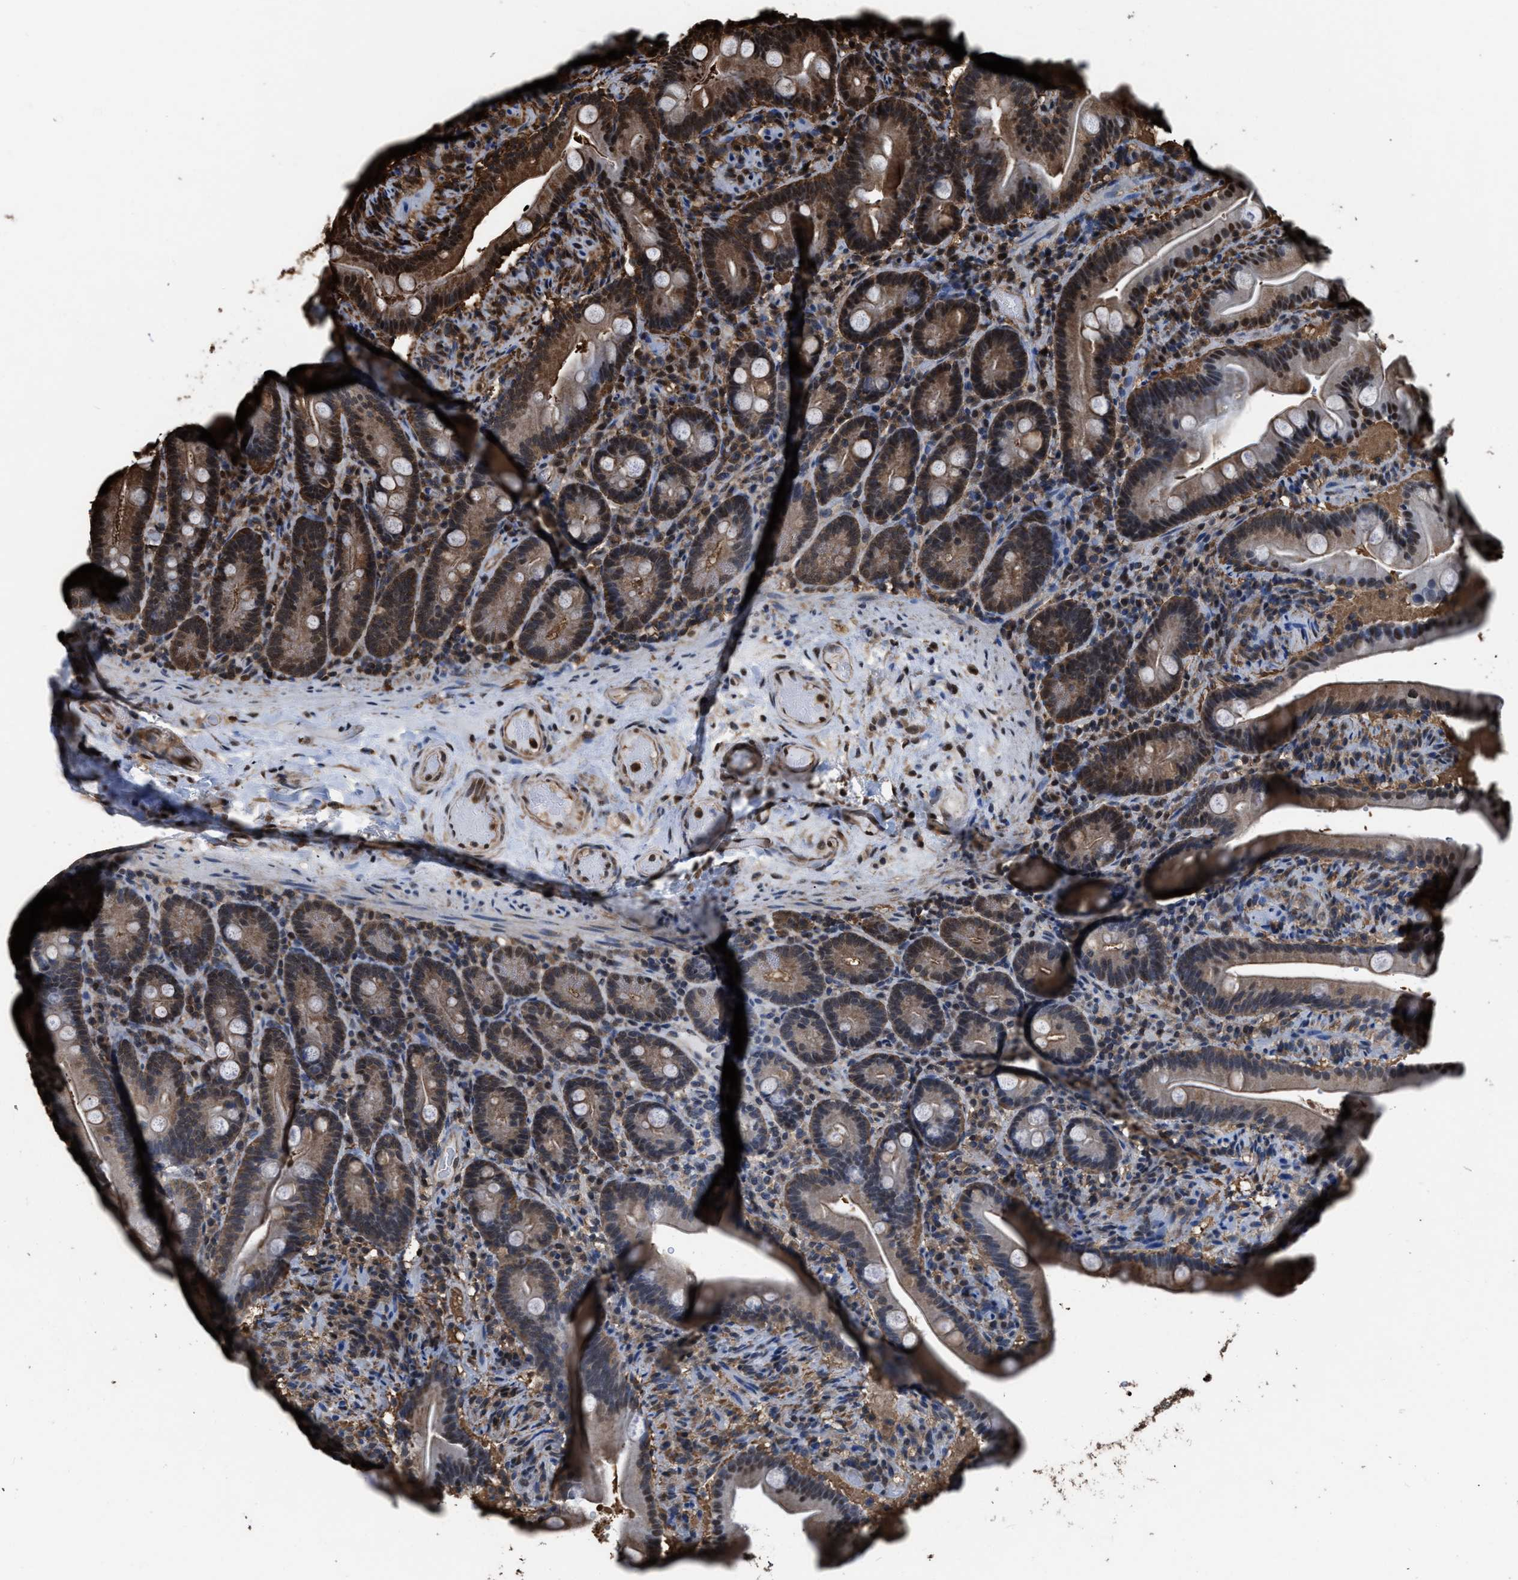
{"staining": {"intensity": "moderate", "quantity": ">75%", "location": "cytoplasmic/membranous,nuclear"}, "tissue": "duodenum", "cell_type": "Glandular cells", "image_type": "normal", "snomed": [{"axis": "morphology", "description": "Normal tissue, NOS"}, {"axis": "topography", "description": "Duodenum"}], "caption": "IHC (DAB) staining of unremarkable duodenum displays moderate cytoplasmic/membranous,nuclear protein staining in approximately >75% of glandular cells. The staining was performed using DAB, with brown indicating positive protein expression. Nuclei are stained blue with hematoxylin.", "gene": "FNTA", "patient": {"sex": "male", "age": 54}}